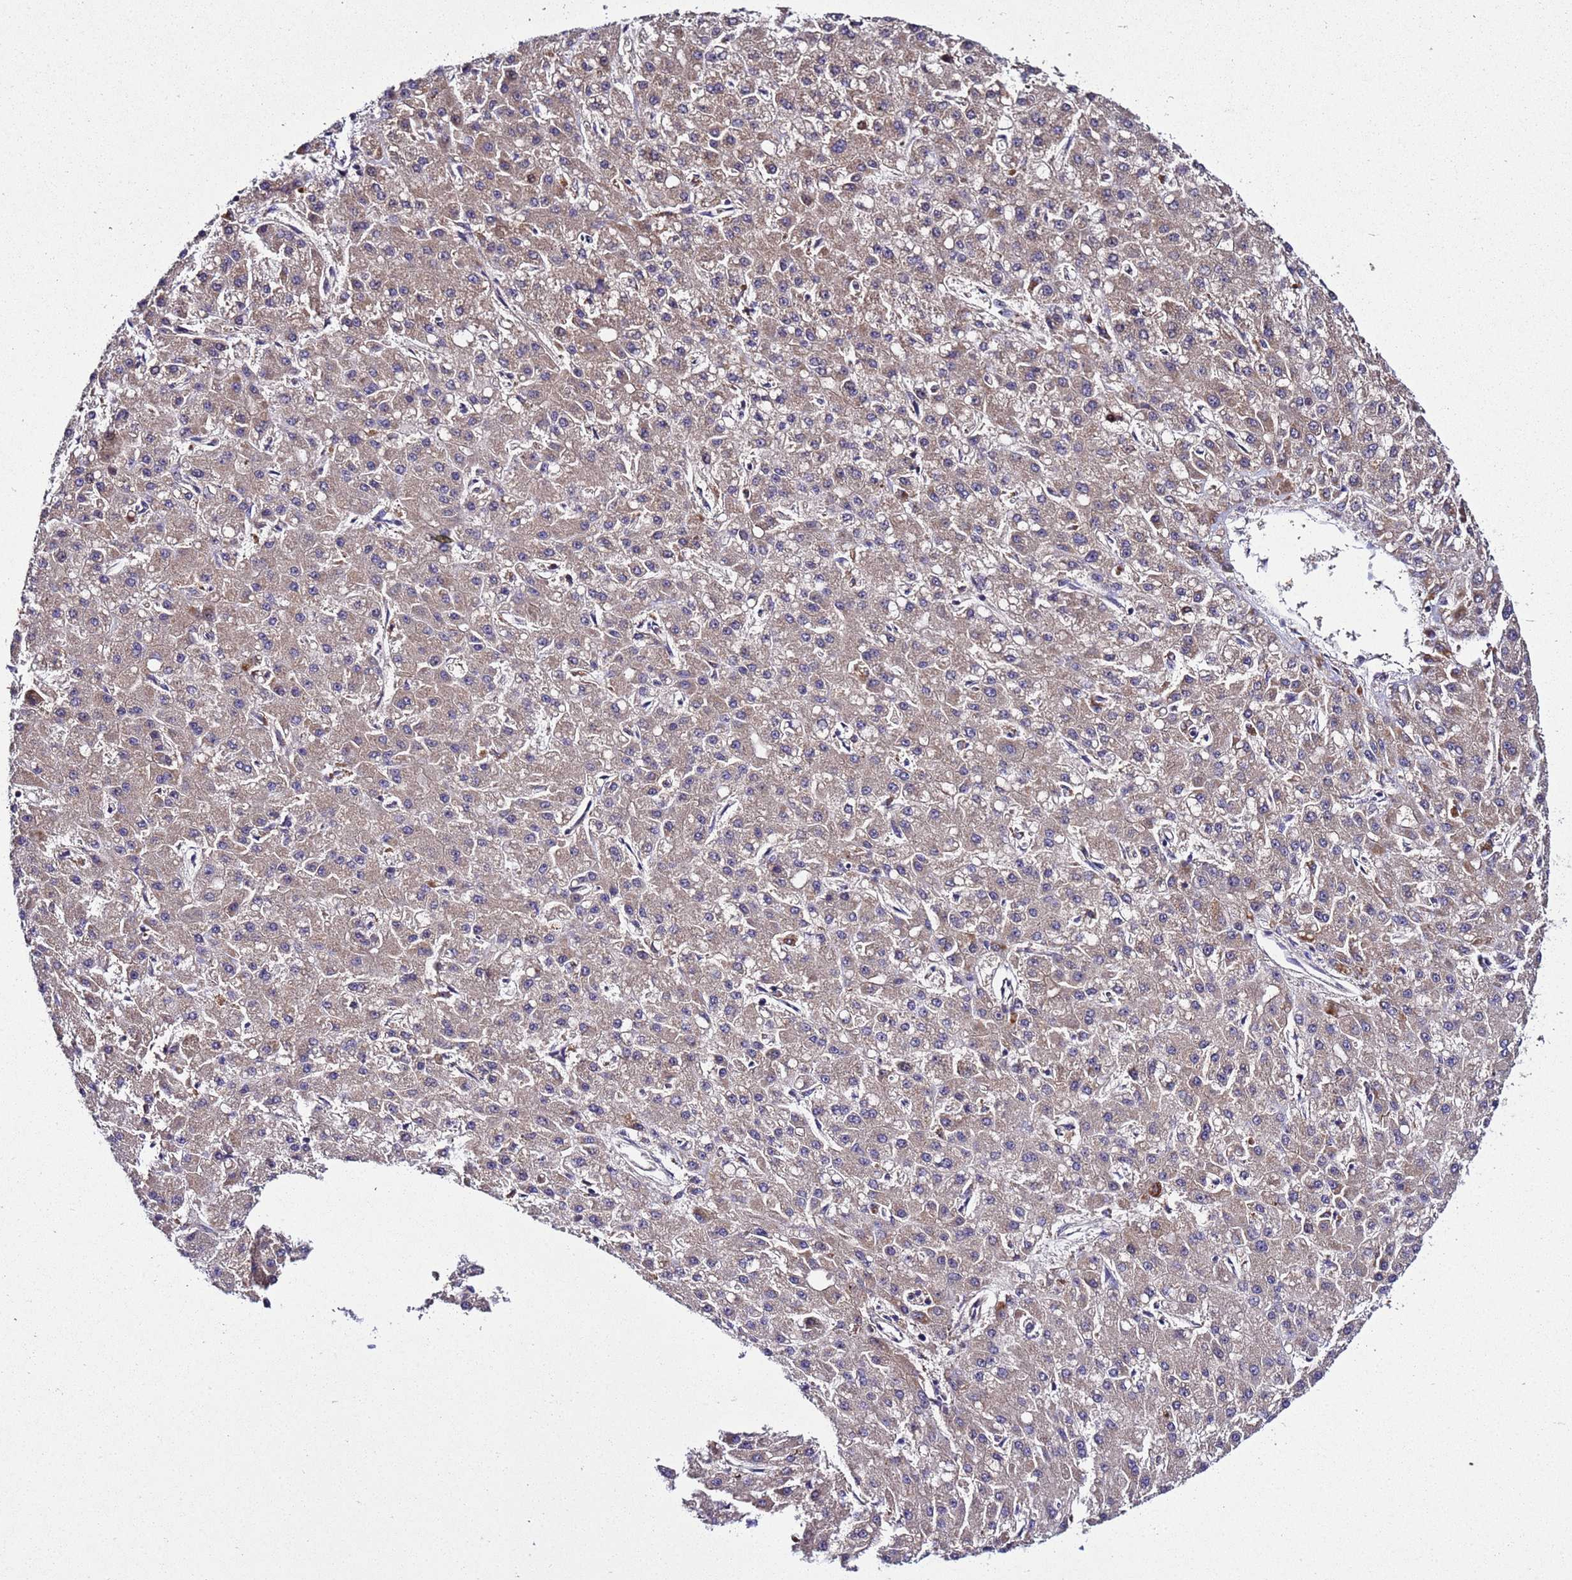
{"staining": {"intensity": "weak", "quantity": ">75%", "location": "cytoplasmic/membranous"}, "tissue": "liver cancer", "cell_type": "Tumor cells", "image_type": "cancer", "snomed": [{"axis": "morphology", "description": "Carcinoma, Hepatocellular, NOS"}, {"axis": "topography", "description": "Liver"}], "caption": "A histopathology image showing weak cytoplasmic/membranous staining in about >75% of tumor cells in liver cancer, as visualized by brown immunohistochemical staining.", "gene": "PLXDC2", "patient": {"sex": "male", "age": 67}}